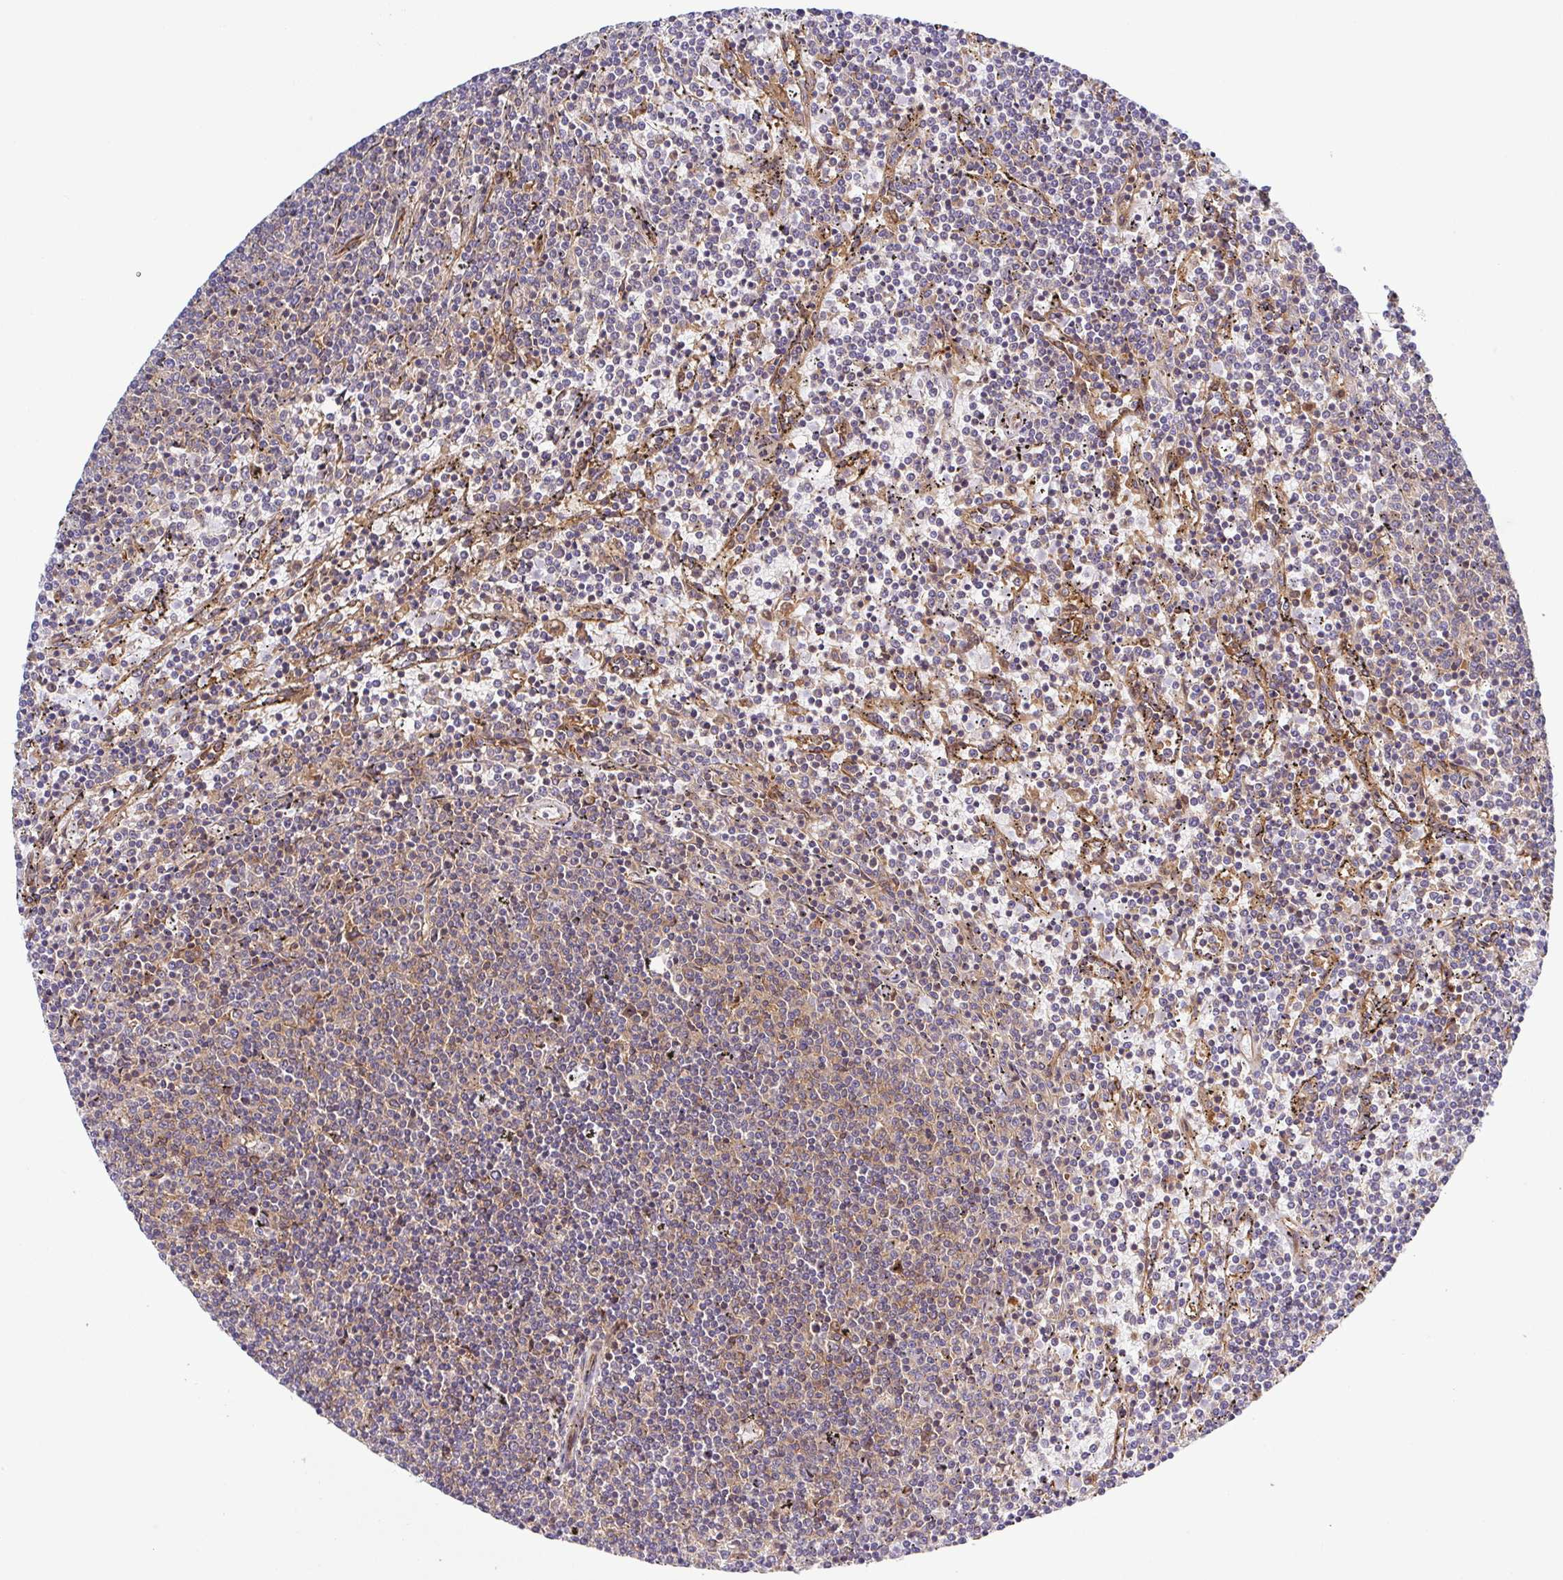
{"staining": {"intensity": "negative", "quantity": "none", "location": "none"}, "tissue": "lymphoma", "cell_type": "Tumor cells", "image_type": "cancer", "snomed": [{"axis": "morphology", "description": "Malignant lymphoma, non-Hodgkin's type, Low grade"}, {"axis": "topography", "description": "Spleen"}], "caption": "DAB (3,3'-diaminobenzidine) immunohistochemical staining of low-grade malignant lymphoma, non-Hodgkin's type reveals no significant expression in tumor cells.", "gene": "KIF5B", "patient": {"sex": "female", "age": 50}}